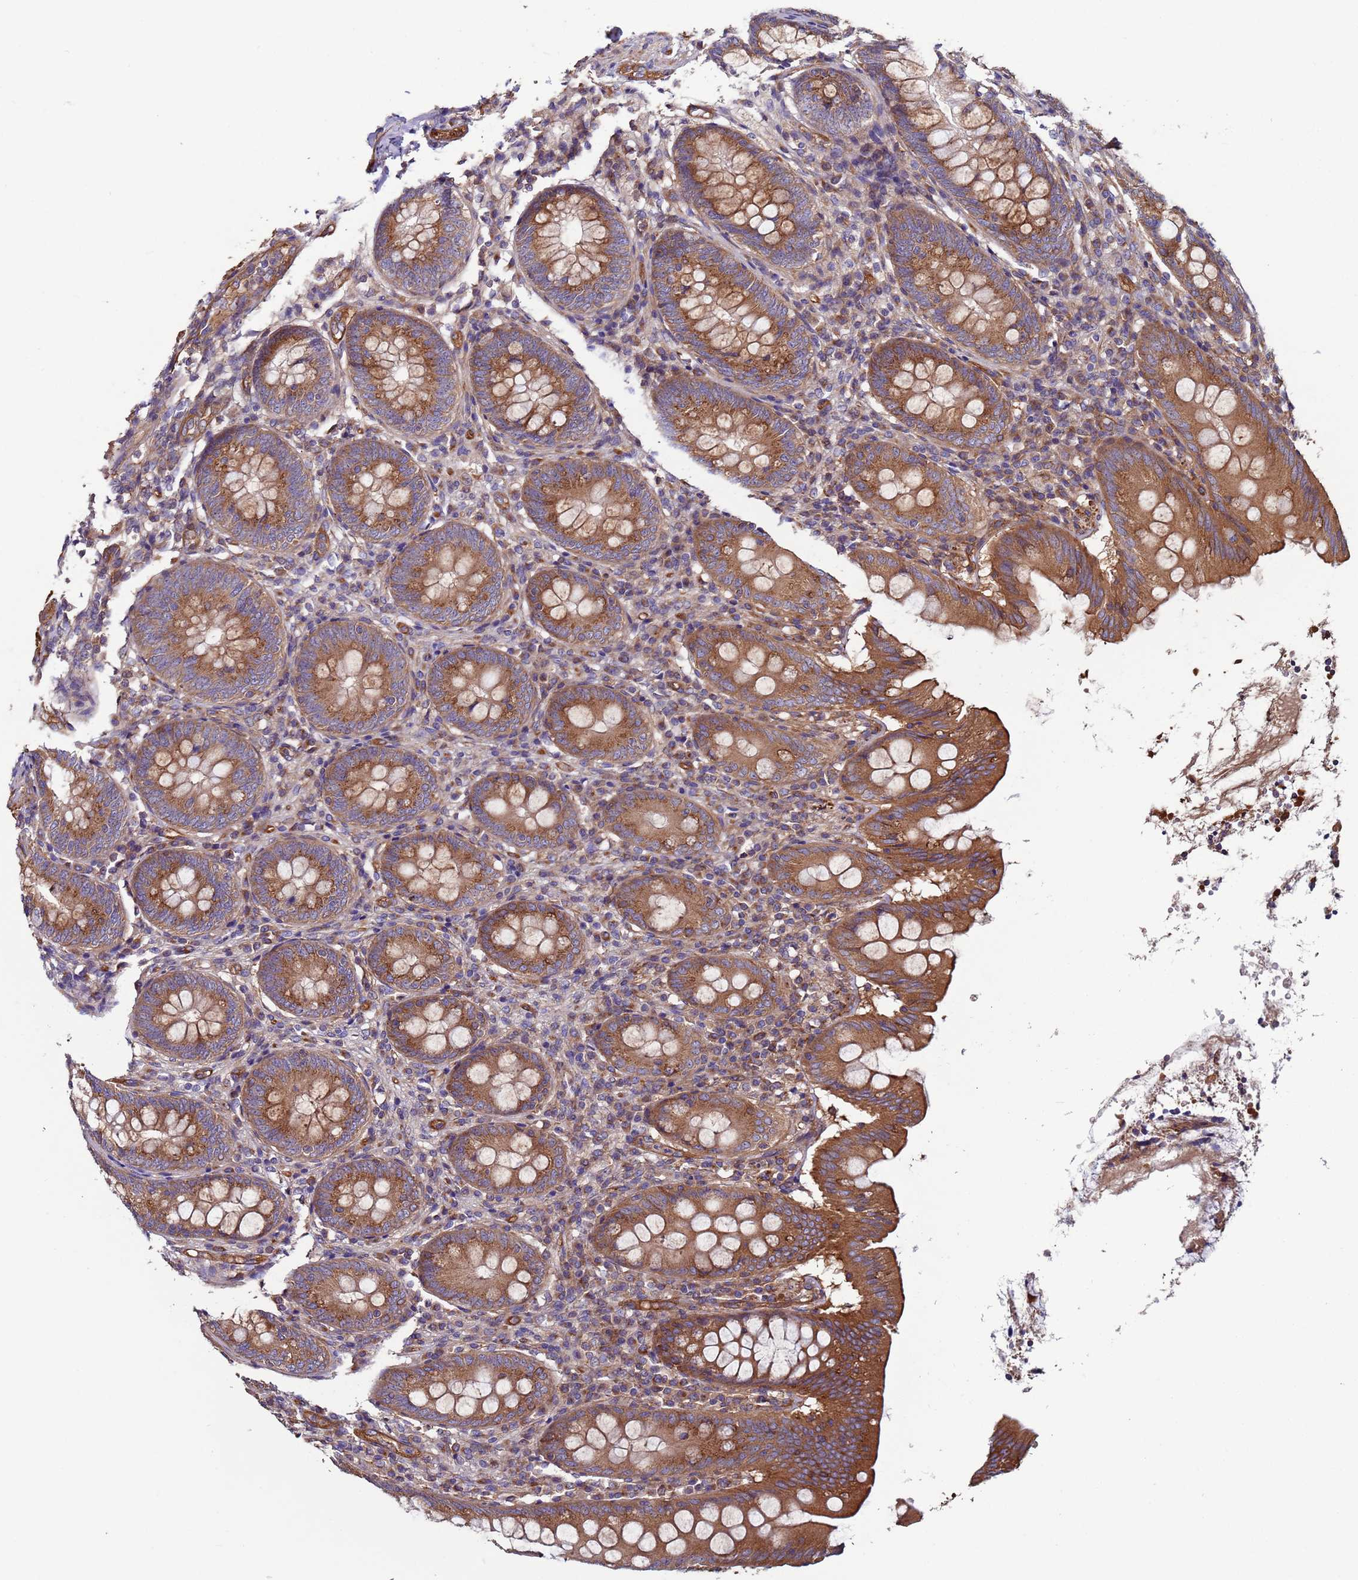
{"staining": {"intensity": "moderate", "quantity": ">75%", "location": "cytoplasmic/membranous"}, "tissue": "appendix", "cell_type": "Glandular cells", "image_type": "normal", "snomed": [{"axis": "morphology", "description": "Normal tissue, NOS"}, {"axis": "topography", "description": "Appendix"}], "caption": "Protein staining of benign appendix demonstrates moderate cytoplasmic/membranous expression in about >75% of glandular cells. The staining was performed using DAB, with brown indicating positive protein expression. Nuclei are stained blue with hematoxylin.", "gene": "ZBTB39", "patient": {"sex": "female", "age": 54}}